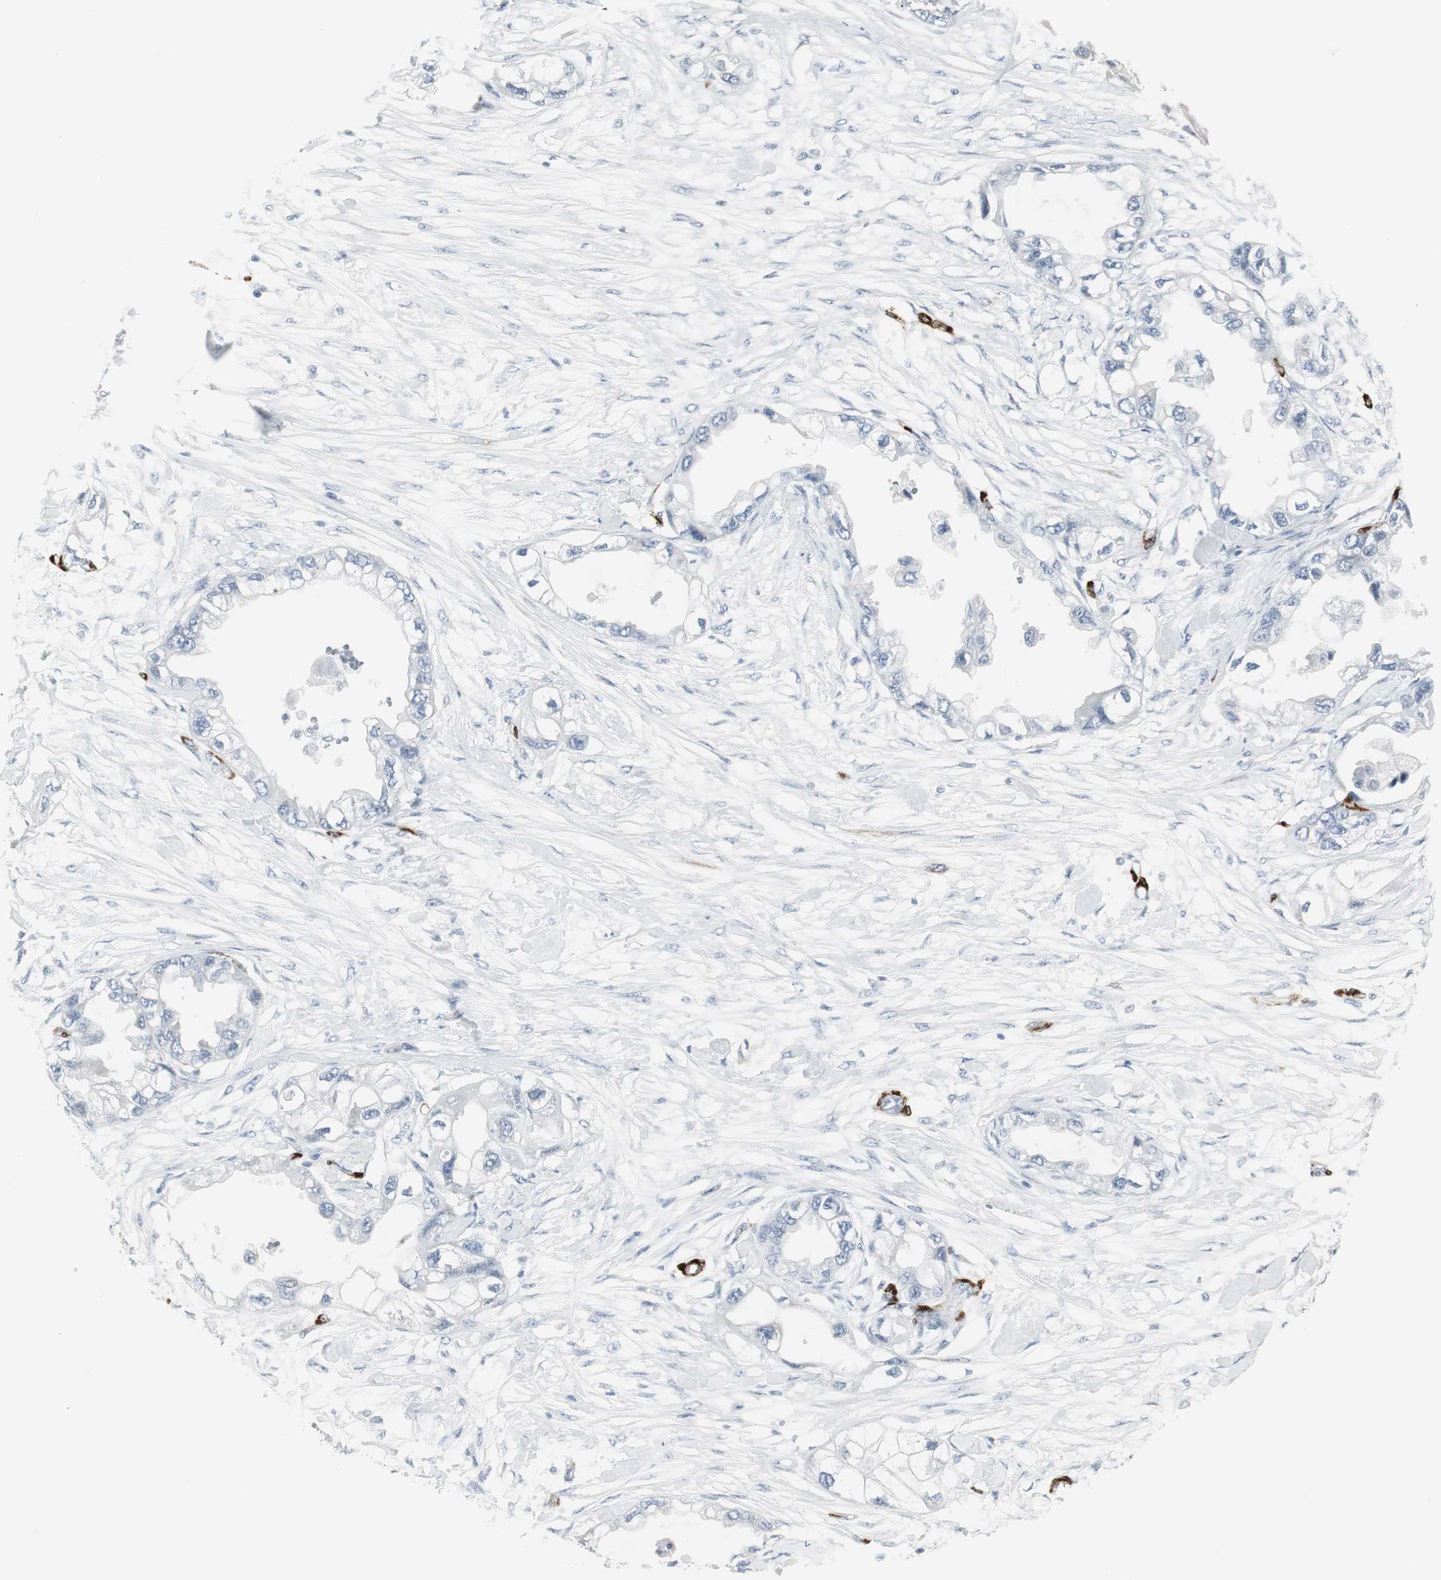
{"staining": {"intensity": "negative", "quantity": "none", "location": "none"}, "tissue": "endometrial cancer", "cell_type": "Tumor cells", "image_type": "cancer", "snomed": [{"axis": "morphology", "description": "Adenocarcinoma, NOS"}, {"axis": "topography", "description": "Endometrium"}], "caption": "IHC histopathology image of neoplastic tissue: adenocarcinoma (endometrial) stained with DAB displays no significant protein expression in tumor cells.", "gene": "PPP1R14A", "patient": {"sex": "female", "age": 67}}